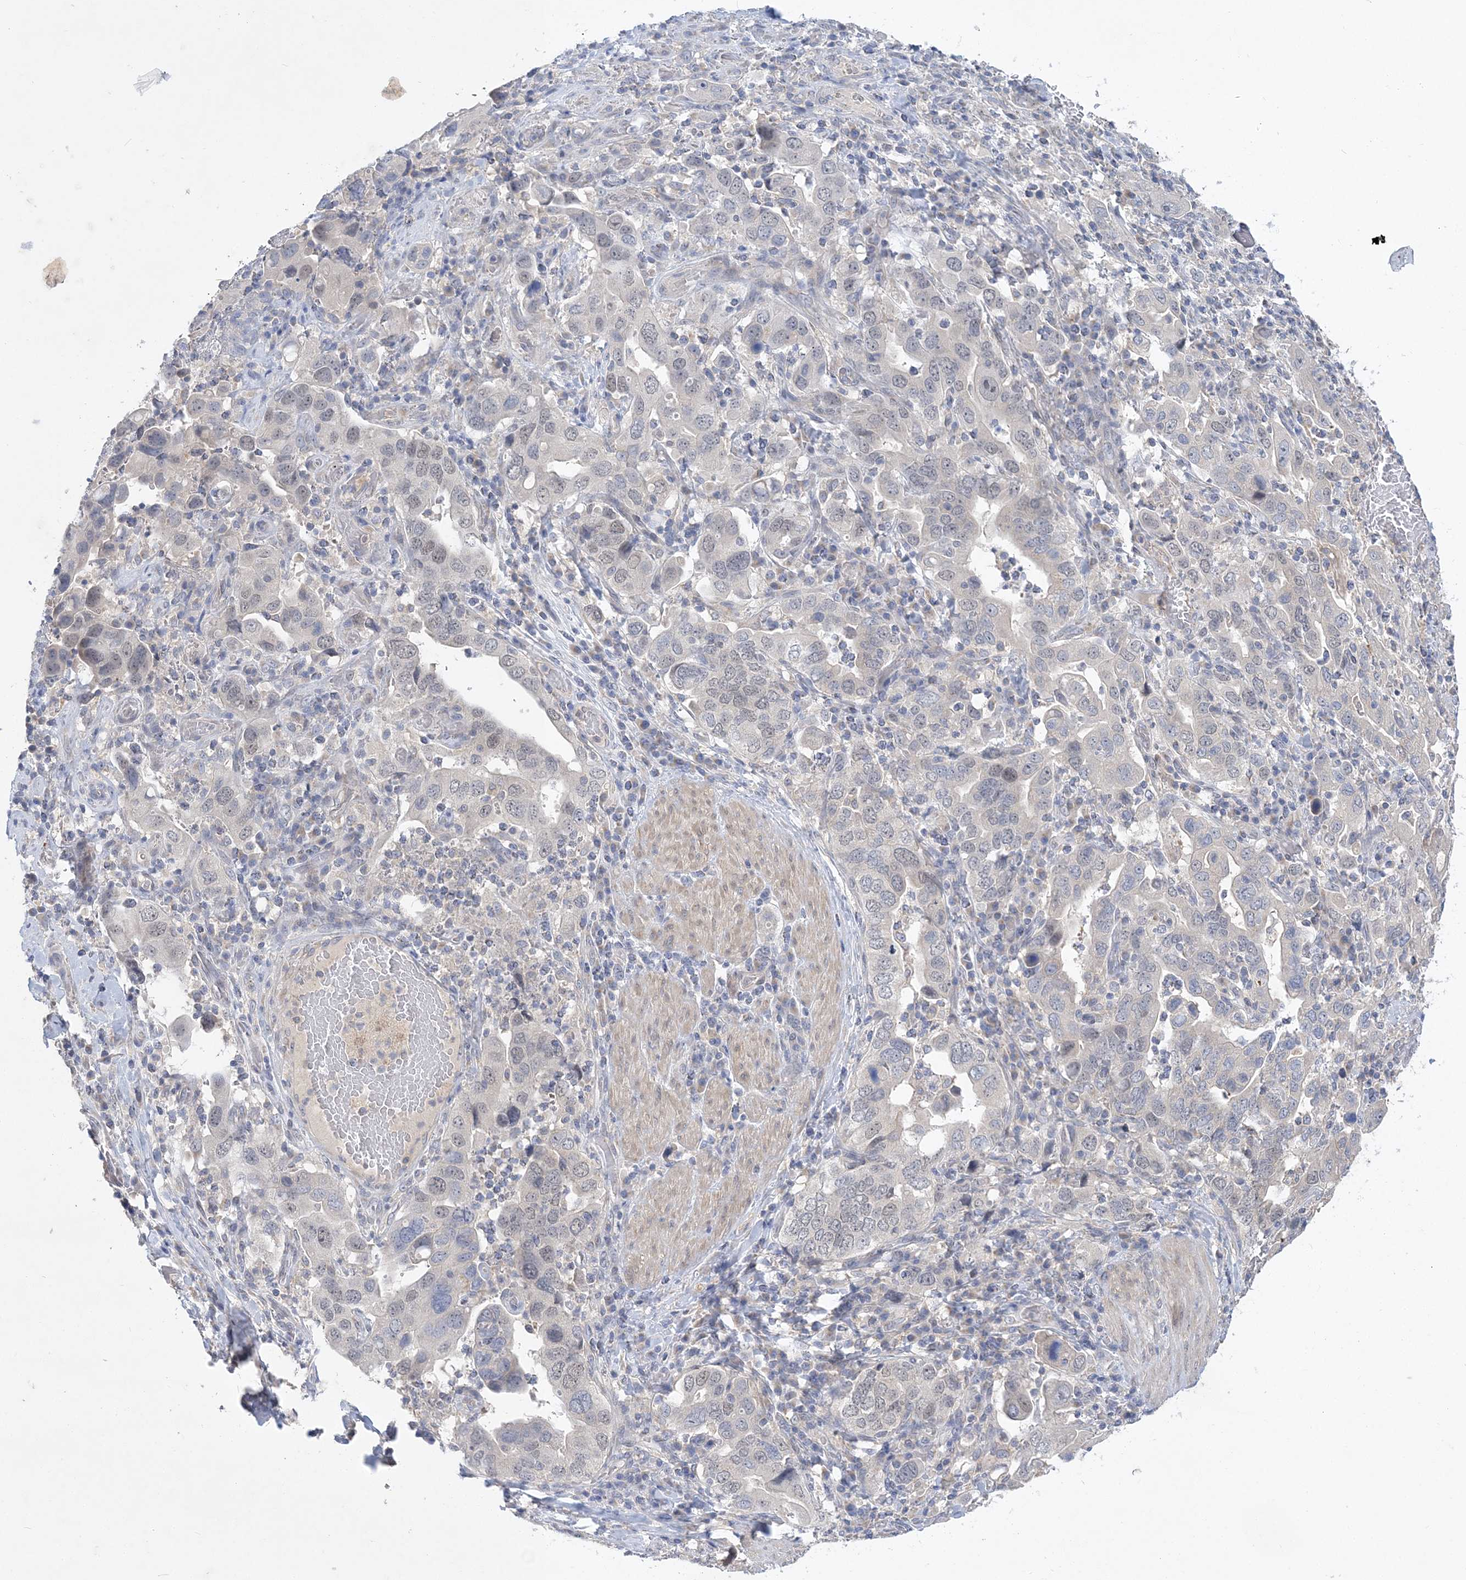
{"staining": {"intensity": "negative", "quantity": "none", "location": "none"}, "tissue": "stomach cancer", "cell_type": "Tumor cells", "image_type": "cancer", "snomed": [{"axis": "morphology", "description": "Adenocarcinoma, NOS"}, {"axis": "topography", "description": "Stomach, upper"}], "caption": "Immunohistochemical staining of human stomach cancer shows no significant staining in tumor cells.", "gene": "ANKRD35", "patient": {"sex": "male", "age": 62}}